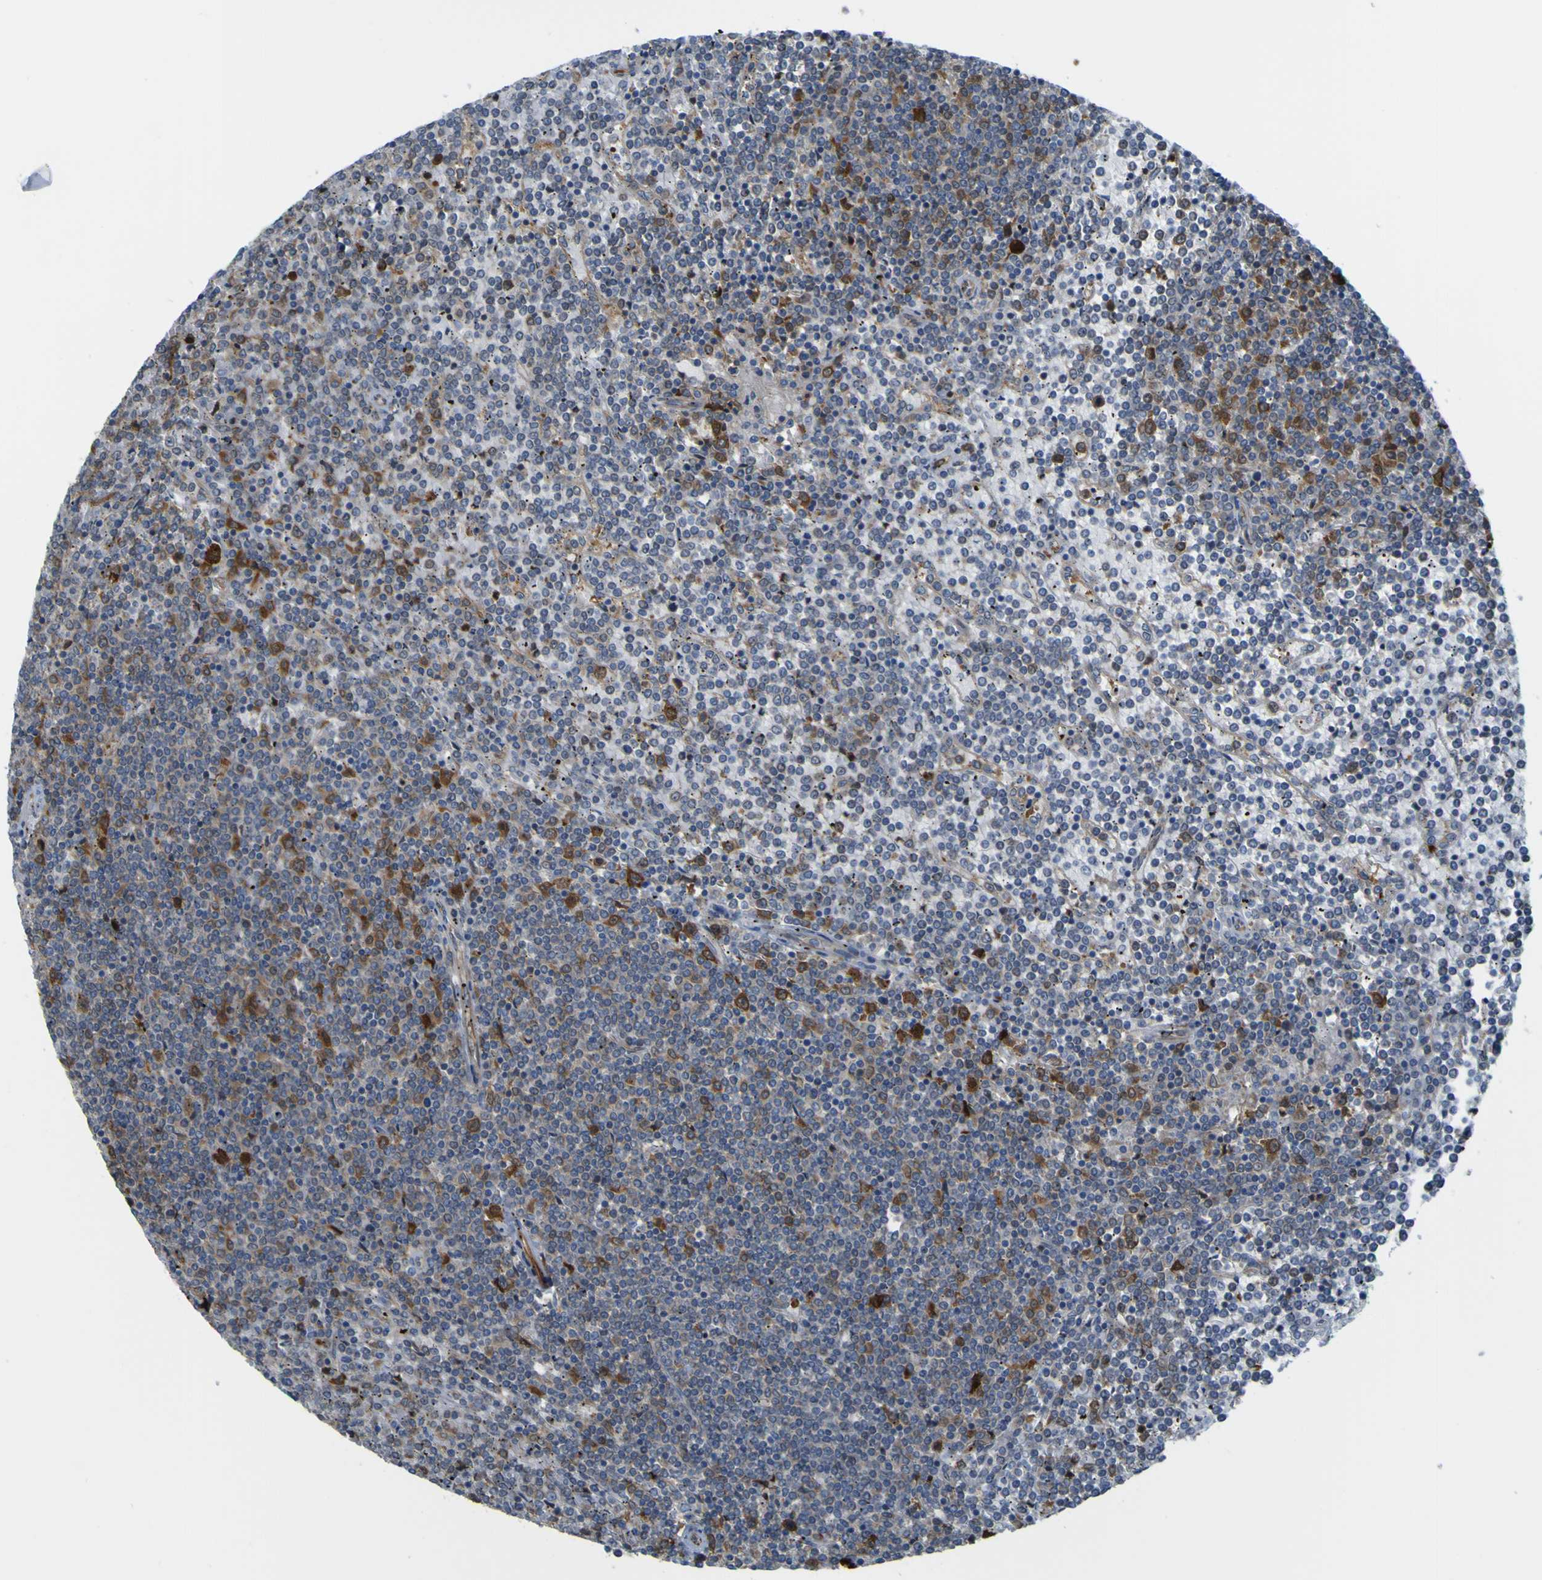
{"staining": {"intensity": "strong", "quantity": "<25%", "location": "cytoplasmic/membranous"}, "tissue": "lymphoma", "cell_type": "Tumor cells", "image_type": "cancer", "snomed": [{"axis": "morphology", "description": "Malignant lymphoma, non-Hodgkin's type, Low grade"}, {"axis": "topography", "description": "Spleen"}], "caption": "Protein expression analysis of human low-grade malignant lymphoma, non-Hodgkin's type reveals strong cytoplasmic/membranous staining in approximately <25% of tumor cells.", "gene": "JPH1", "patient": {"sex": "female", "age": 19}}